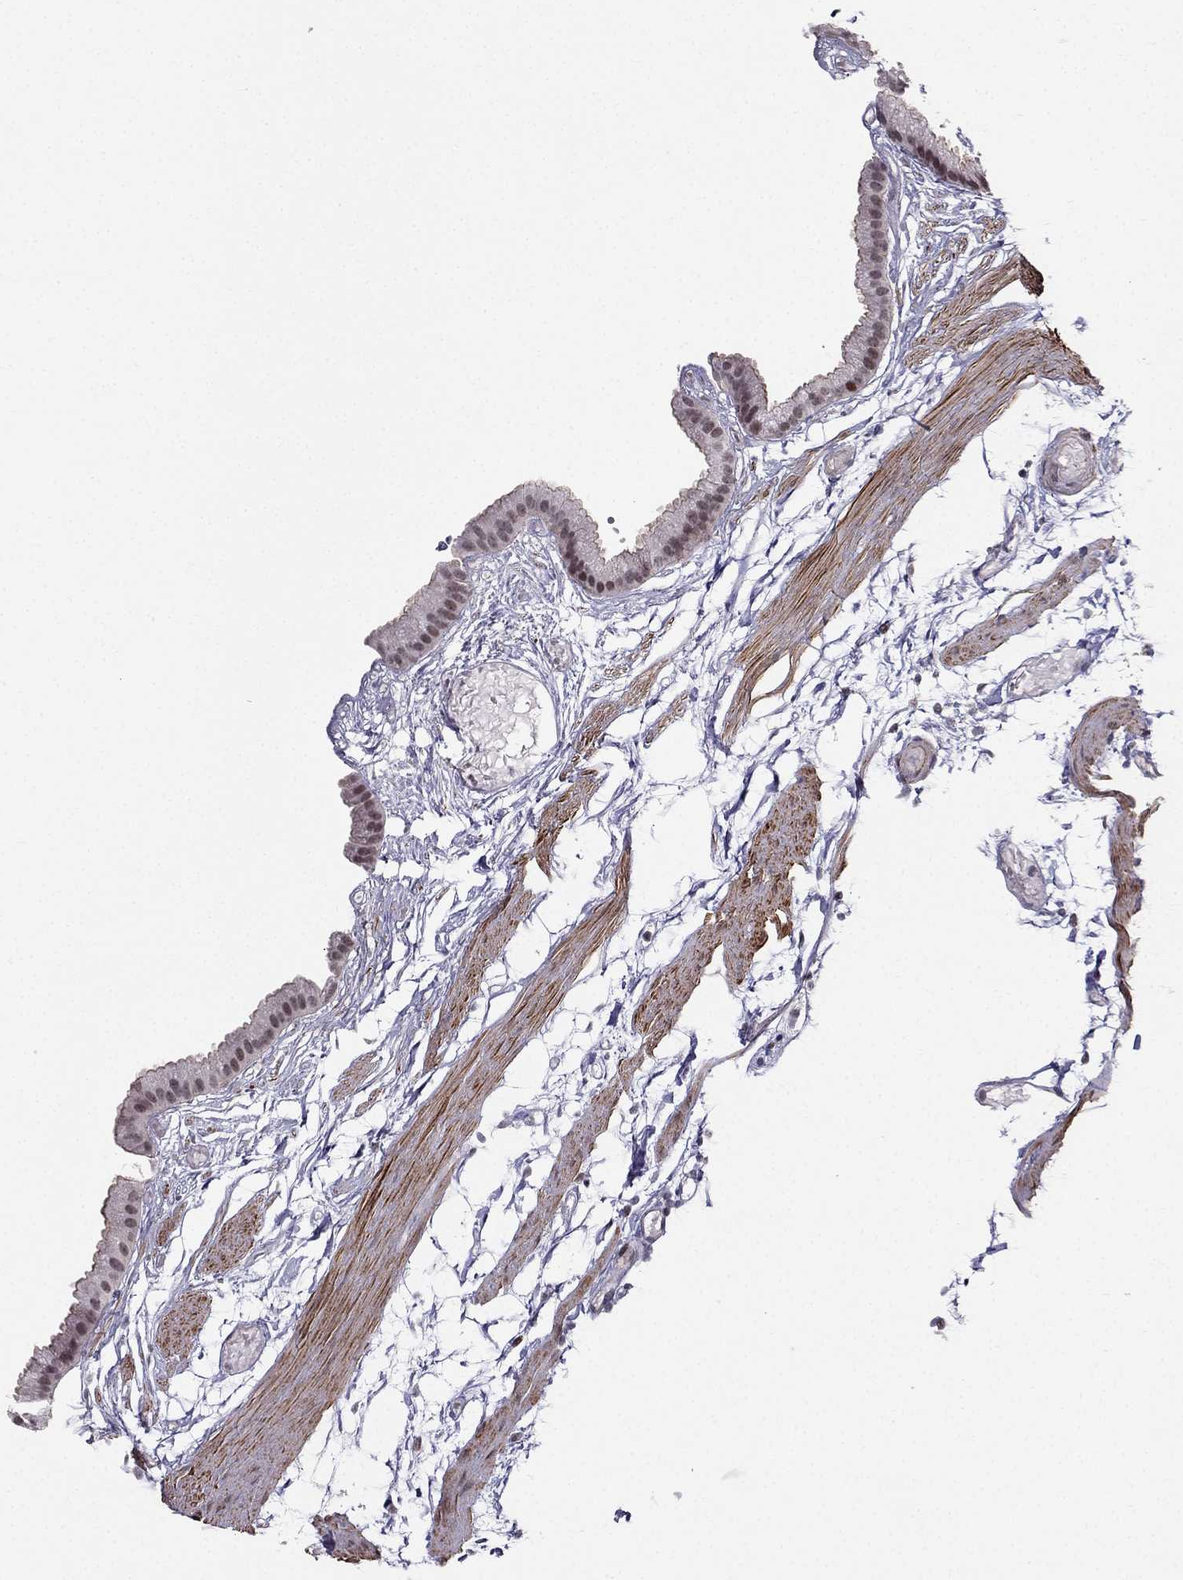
{"staining": {"intensity": "weak", "quantity": "<25%", "location": "nuclear"}, "tissue": "gallbladder", "cell_type": "Glandular cells", "image_type": "normal", "snomed": [{"axis": "morphology", "description": "Normal tissue, NOS"}, {"axis": "topography", "description": "Gallbladder"}], "caption": "A histopathology image of gallbladder stained for a protein shows no brown staining in glandular cells. (Immunohistochemistry (ihc), brightfield microscopy, high magnification).", "gene": "RPRD2", "patient": {"sex": "female", "age": 45}}